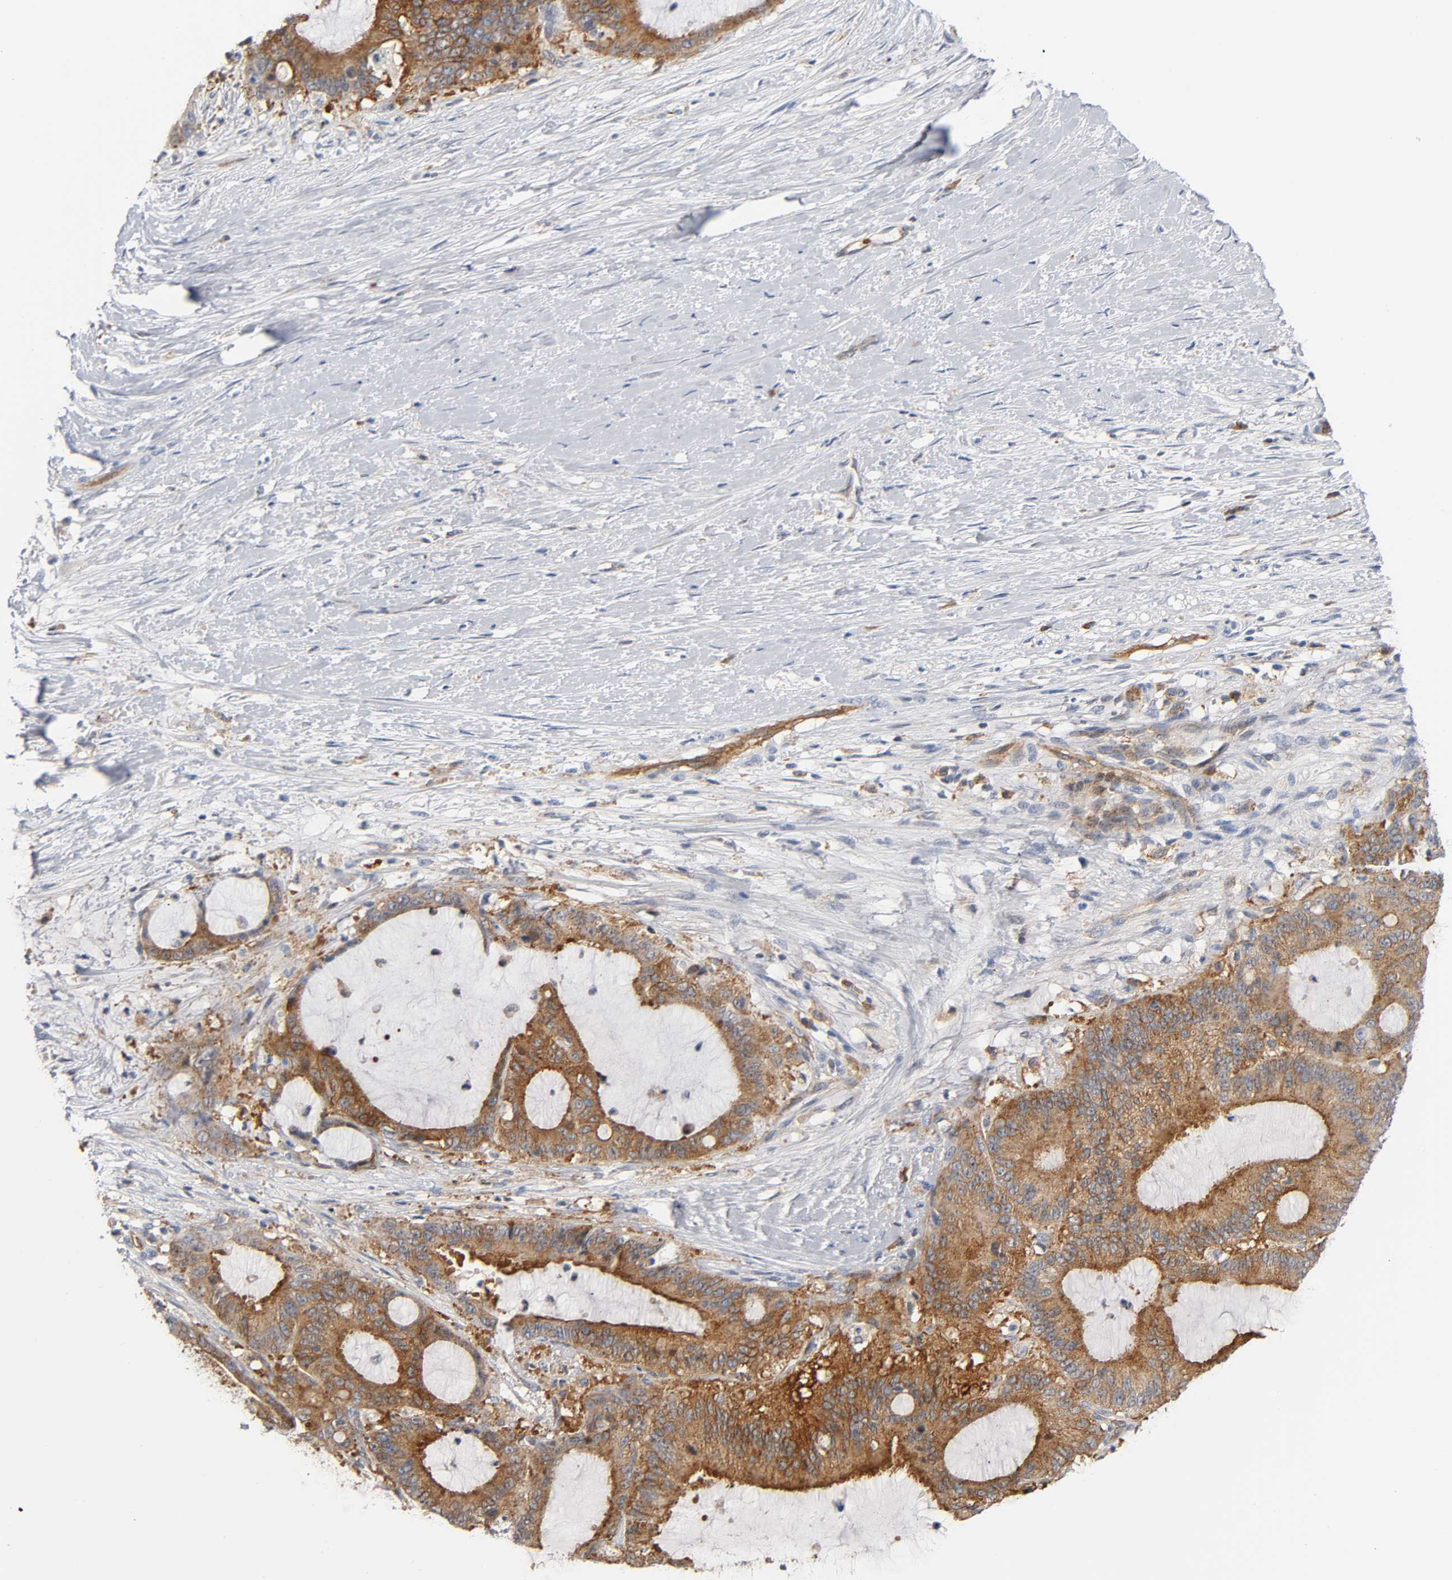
{"staining": {"intensity": "strong", "quantity": ">75%", "location": "cytoplasmic/membranous"}, "tissue": "liver cancer", "cell_type": "Tumor cells", "image_type": "cancer", "snomed": [{"axis": "morphology", "description": "Cholangiocarcinoma"}, {"axis": "topography", "description": "Liver"}], "caption": "This photomicrograph demonstrates immunohistochemistry (IHC) staining of human liver cancer (cholangiocarcinoma), with high strong cytoplasmic/membranous positivity in approximately >75% of tumor cells.", "gene": "CD2AP", "patient": {"sex": "female", "age": 73}}